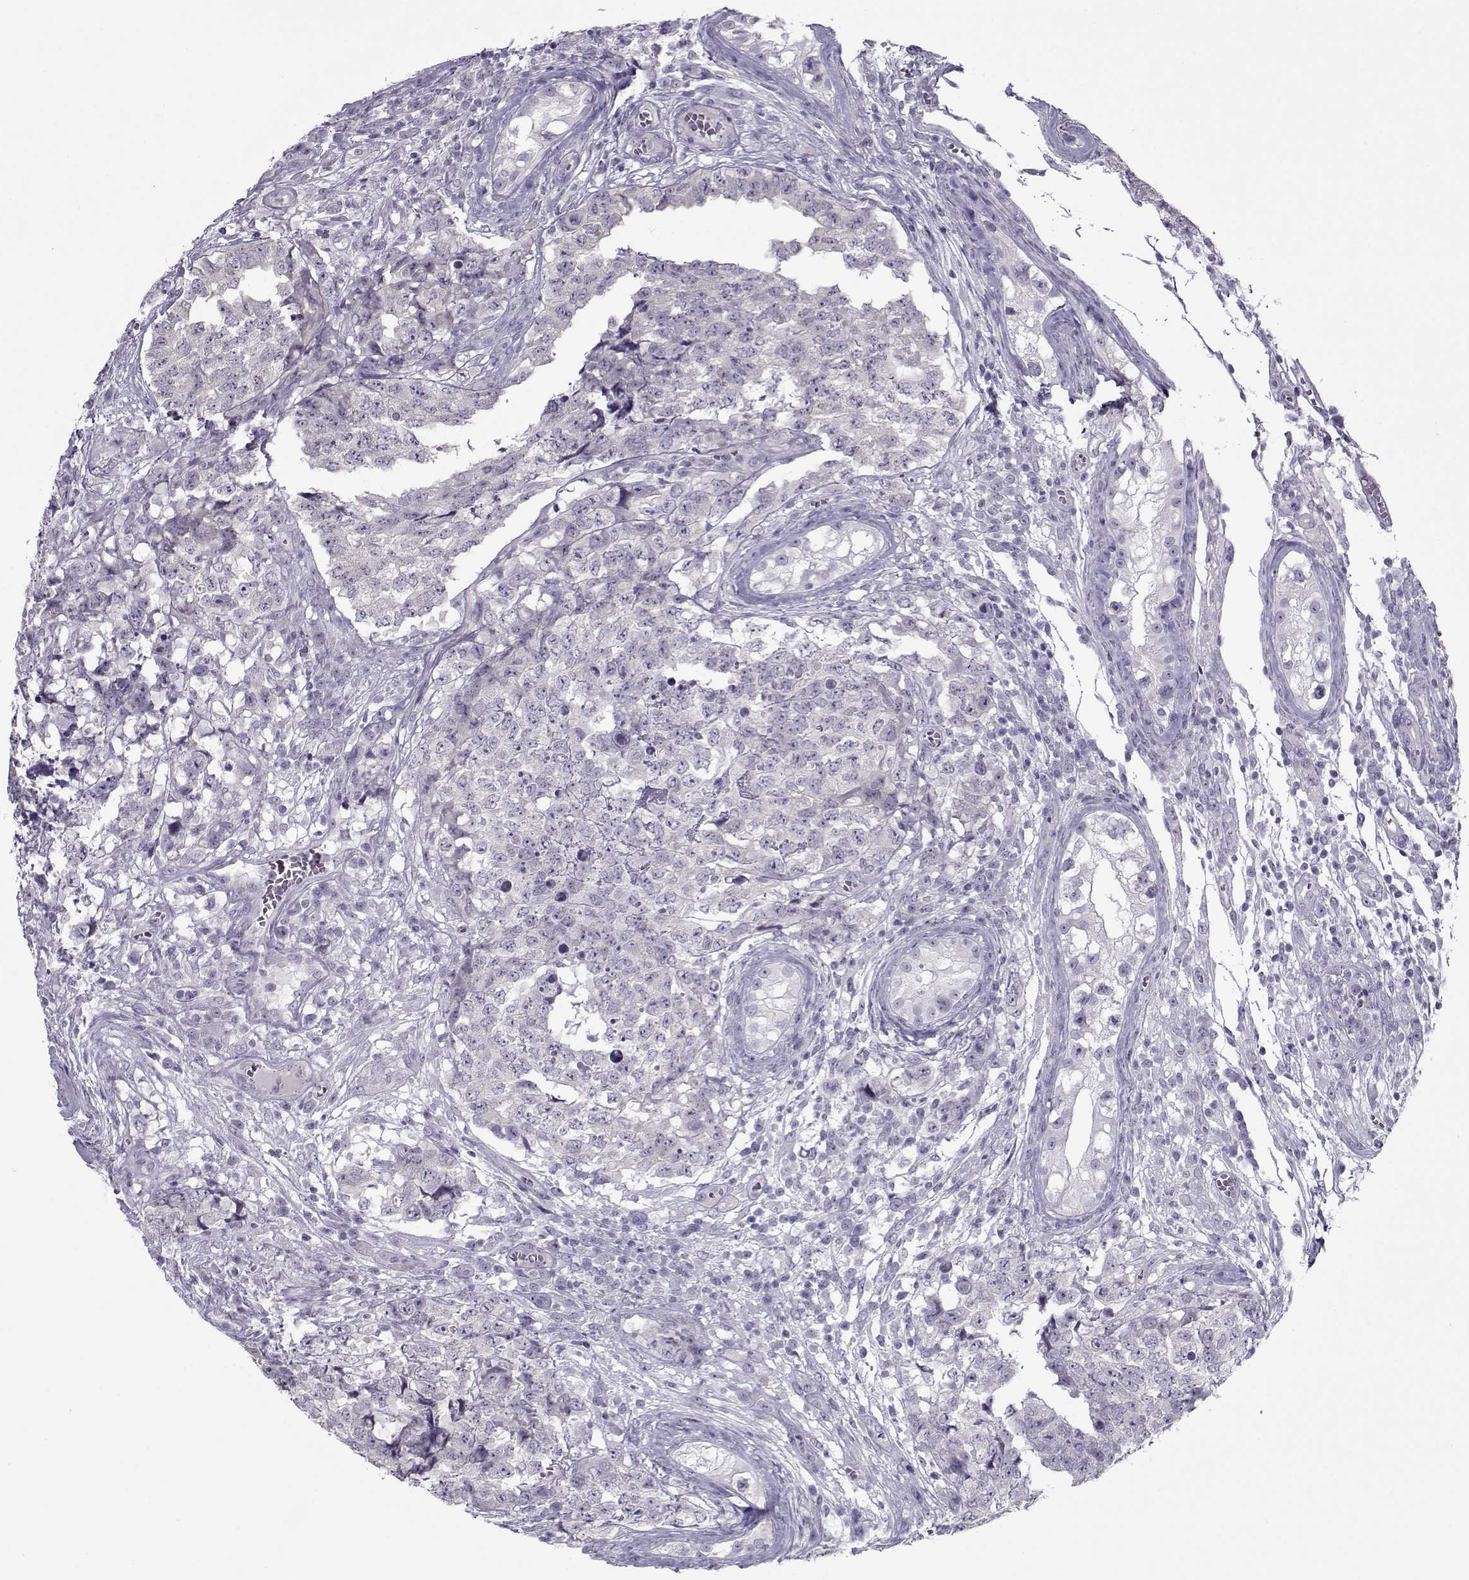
{"staining": {"intensity": "negative", "quantity": "none", "location": "none"}, "tissue": "testis cancer", "cell_type": "Tumor cells", "image_type": "cancer", "snomed": [{"axis": "morphology", "description": "Carcinoma, Embryonal, NOS"}, {"axis": "topography", "description": "Testis"}], "caption": "Tumor cells are negative for protein expression in human testis cancer.", "gene": "CIBAR1", "patient": {"sex": "male", "age": 23}}